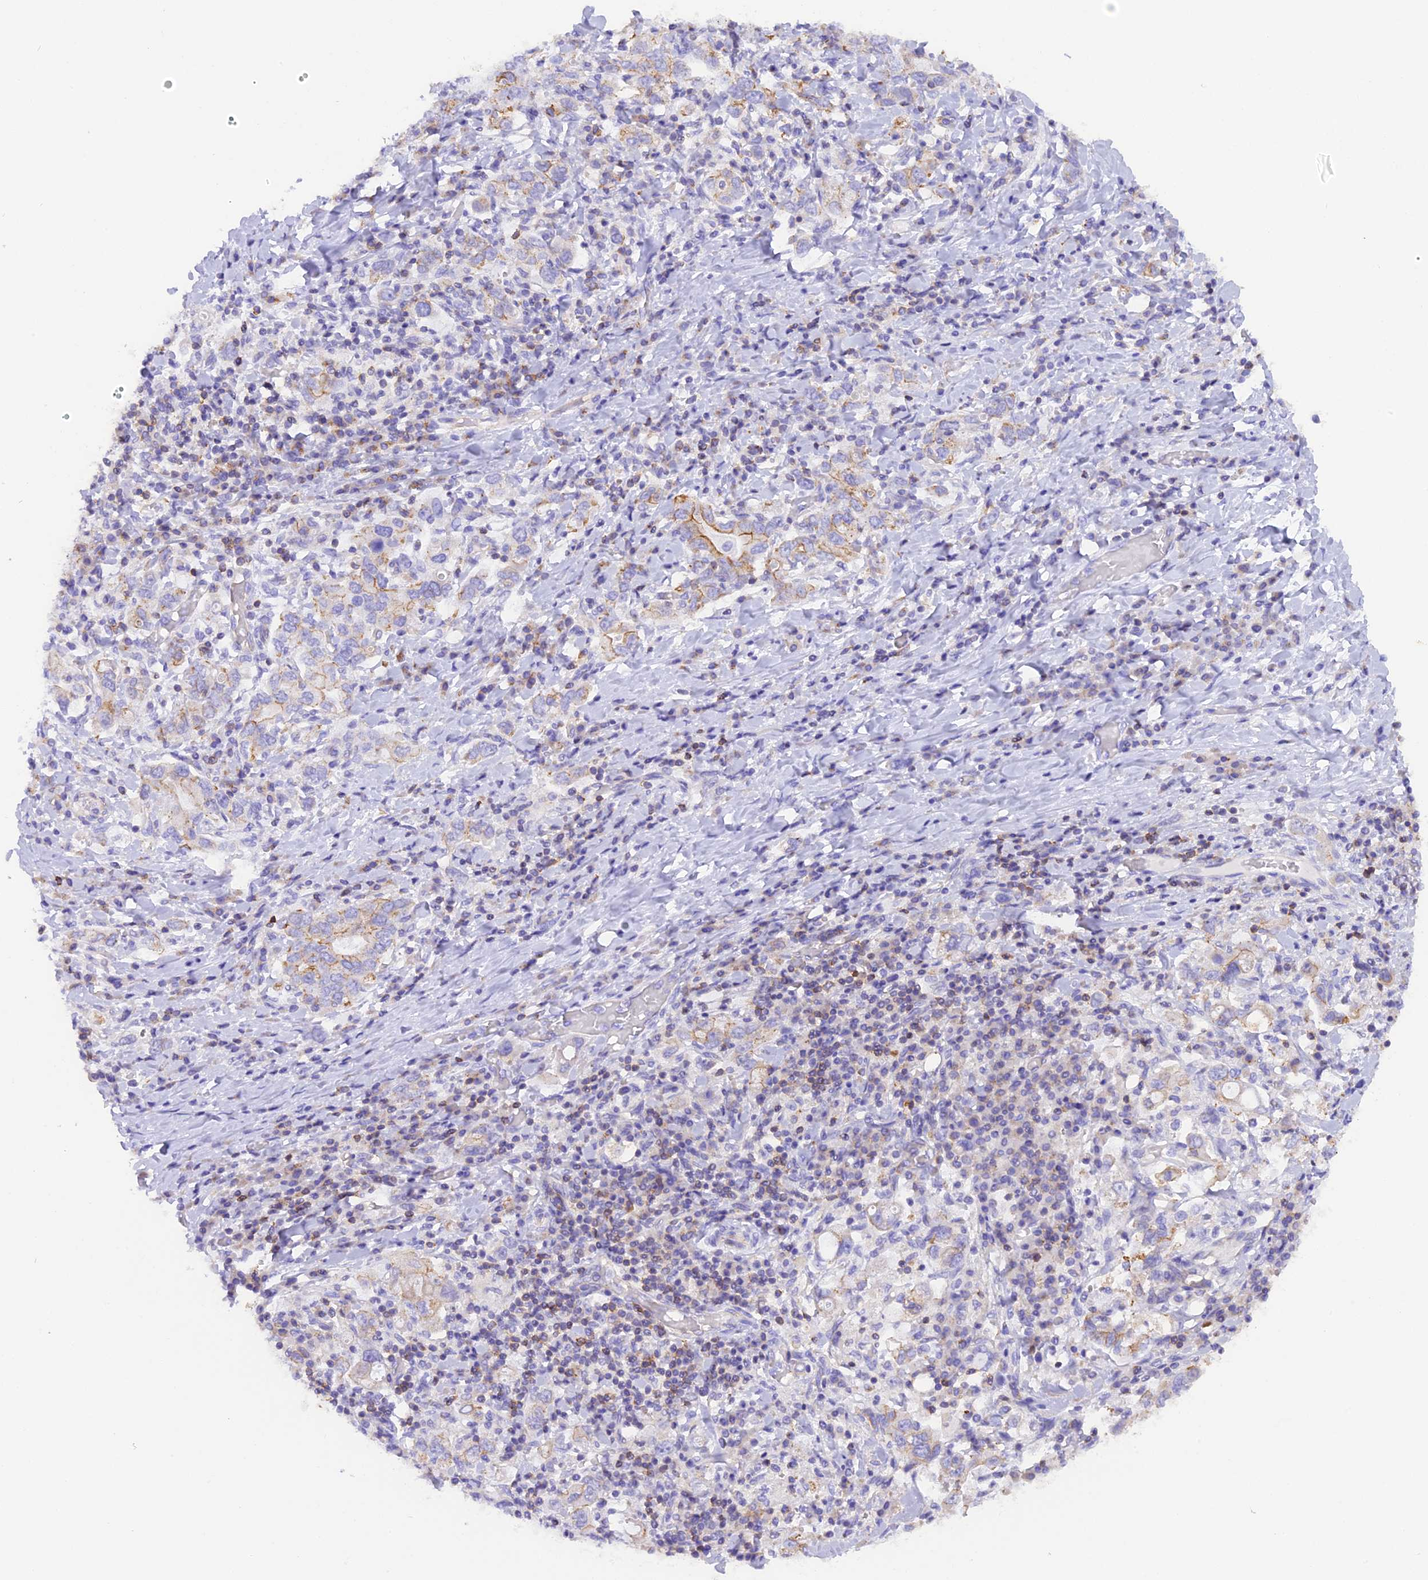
{"staining": {"intensity": "moderate", "quantity": "<25%", "location": "cytoplasmic/membranous"}, "tissue": "stomach cancer", "cell_type": "Tumor cells", "image_type": "cancer", "snomed": [{"axis": "morphology", "description": "Adenocarcinoma, NOS"}, {"axis": "topography", "description": "Stomach, upper"}, {"axis": "topography", "description": "Stomach"}], "caption": "Immunohistochemical staining of stomach cancer (adenocarcinoma) demonstrates moderate cytoplasmic/membranous protein expression in approximately <25% of tumor cells.", "gene": "FAM193A", "patient": {"sex": "male", "age": 62}}